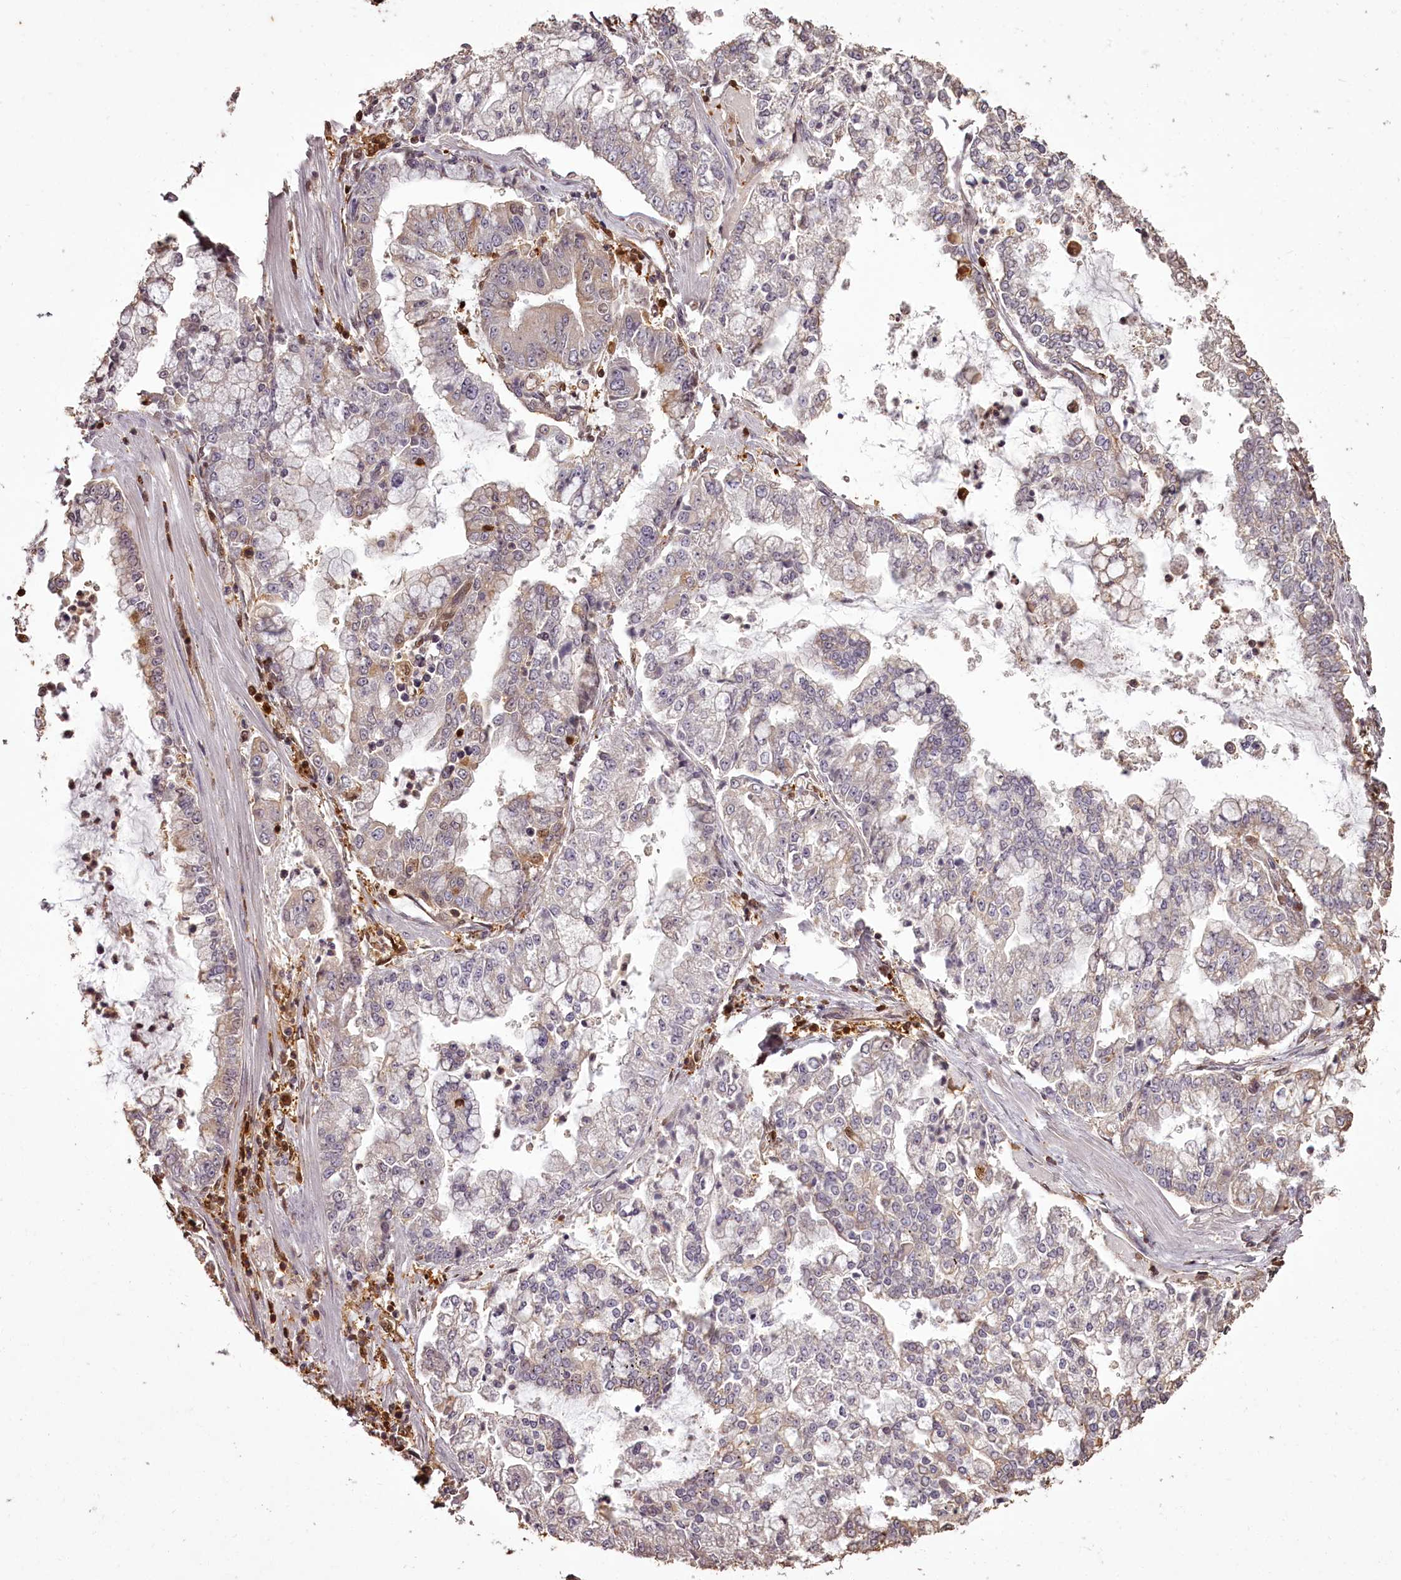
{"staining": {"intensity": "weak", "quantity": "25%-75%", "location": "cytoplasmic/membranous"}, "tissue": "stomach cancer", "cell_type": "Tumor cells", "image_type": "cancer", "snomed": [{"axis": "morphology", "description": "Adenocarcinoma, NOS"}, {"axis": "topography", "description": "Stomach"}], "caption": "Protein analysis of adenocarcinoma (stomach) tissue shows weak cytoplasmic/membranous expression in about 25%-75% of tumor cells. Nuclei are stained in blue.", "gene": "NPRL2", "patient": {"sex": "male", "age": 76}}